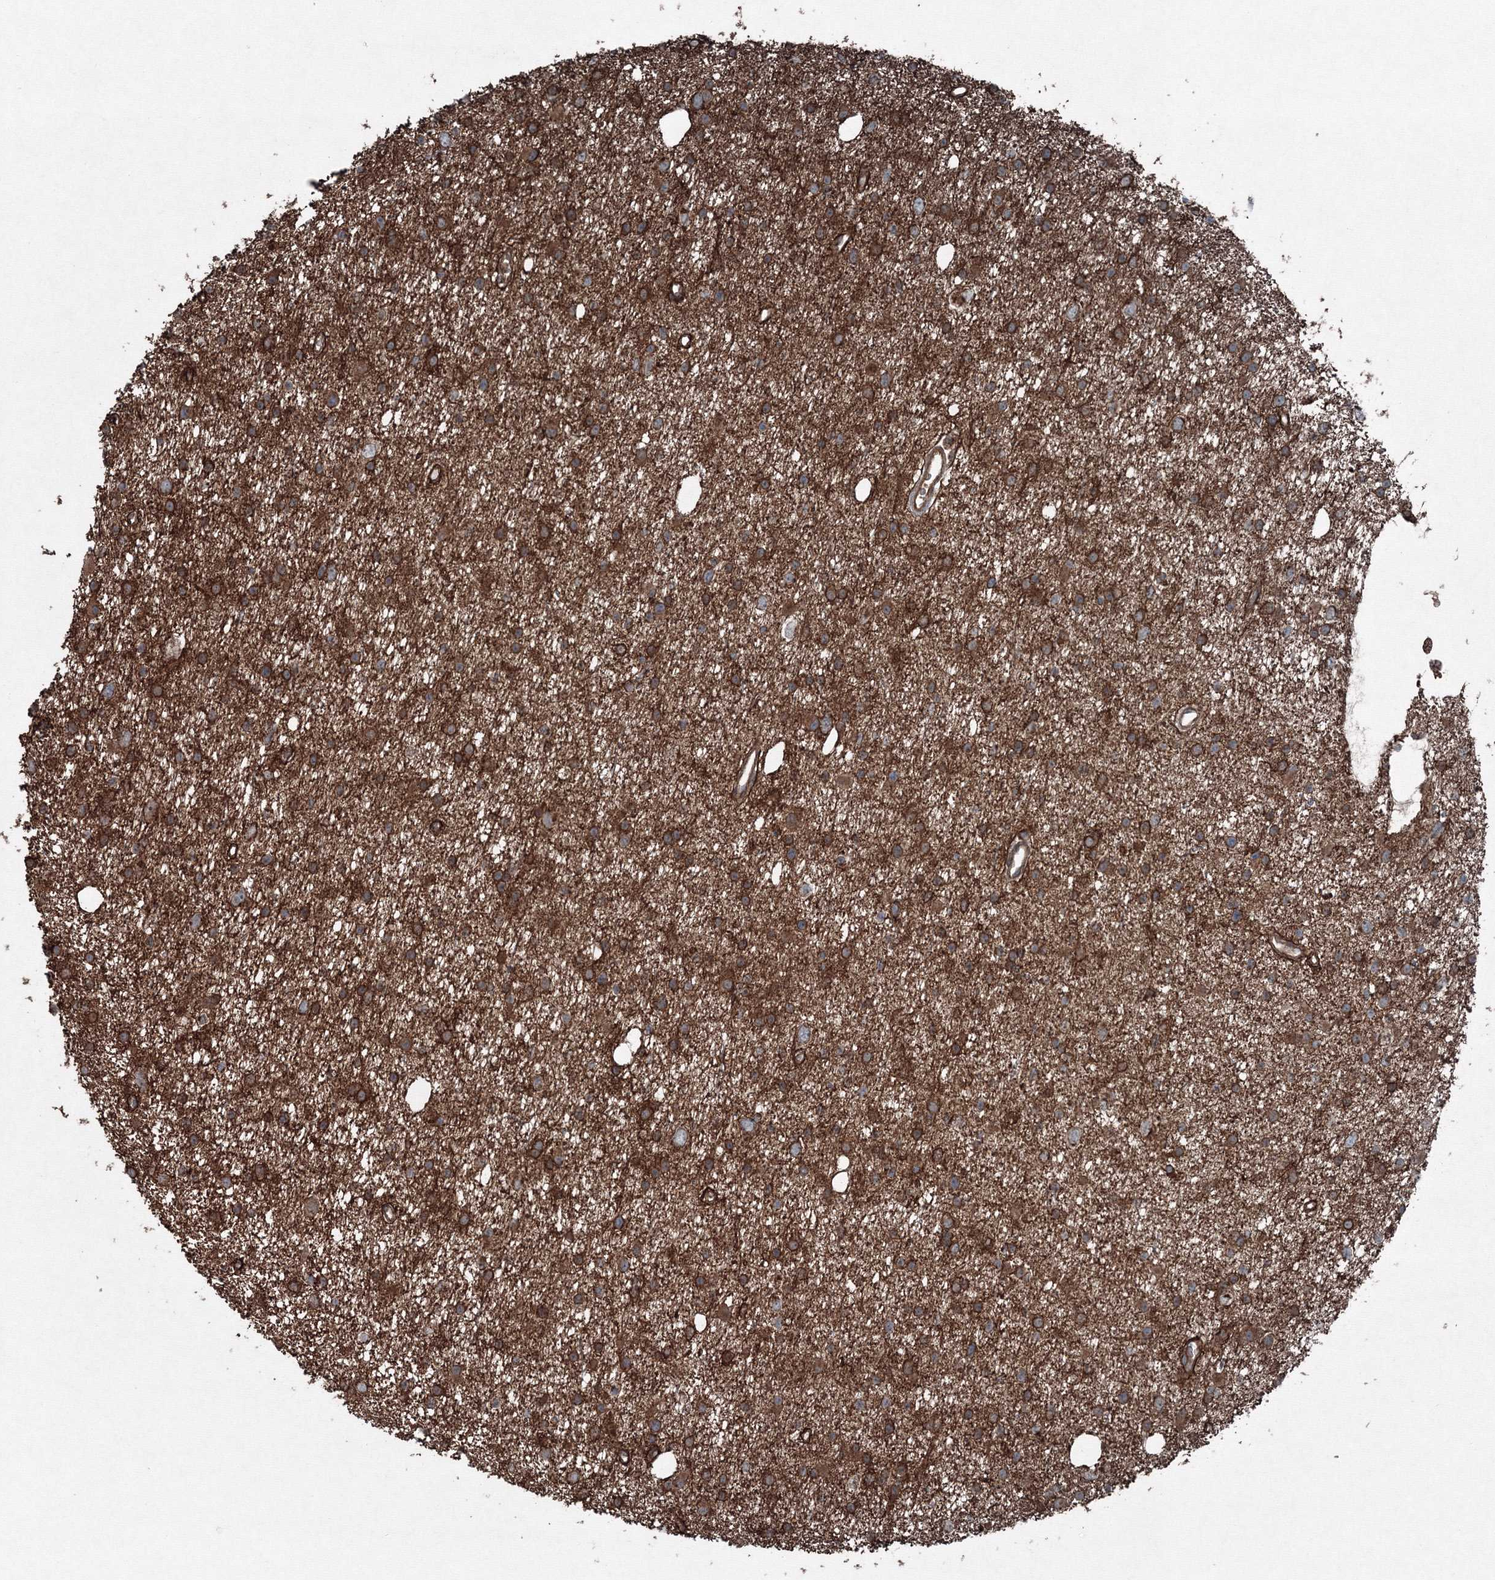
{"staining": {"intensity": "strong", "quantity": ">75%", "location": "cytoplasmic/membranous"}, "tissue": "glioma", "cell_type": "Tumor cells", "image_type": "cancer", "snomed": [{"axis": "morphology", "description": "Glioma, malignant, Low grade"}, {"axis": "topography", "description": "Cerebral cortex"}], "caption": "DAB immunohistochemical staining of malignant glioma (low-grade) shows strong cytoplasmic/membranous protein positivity in approximately >75% of tumor cells.", "gene": "COPS7B", "patient": {"sex": "female", "age": 39}}